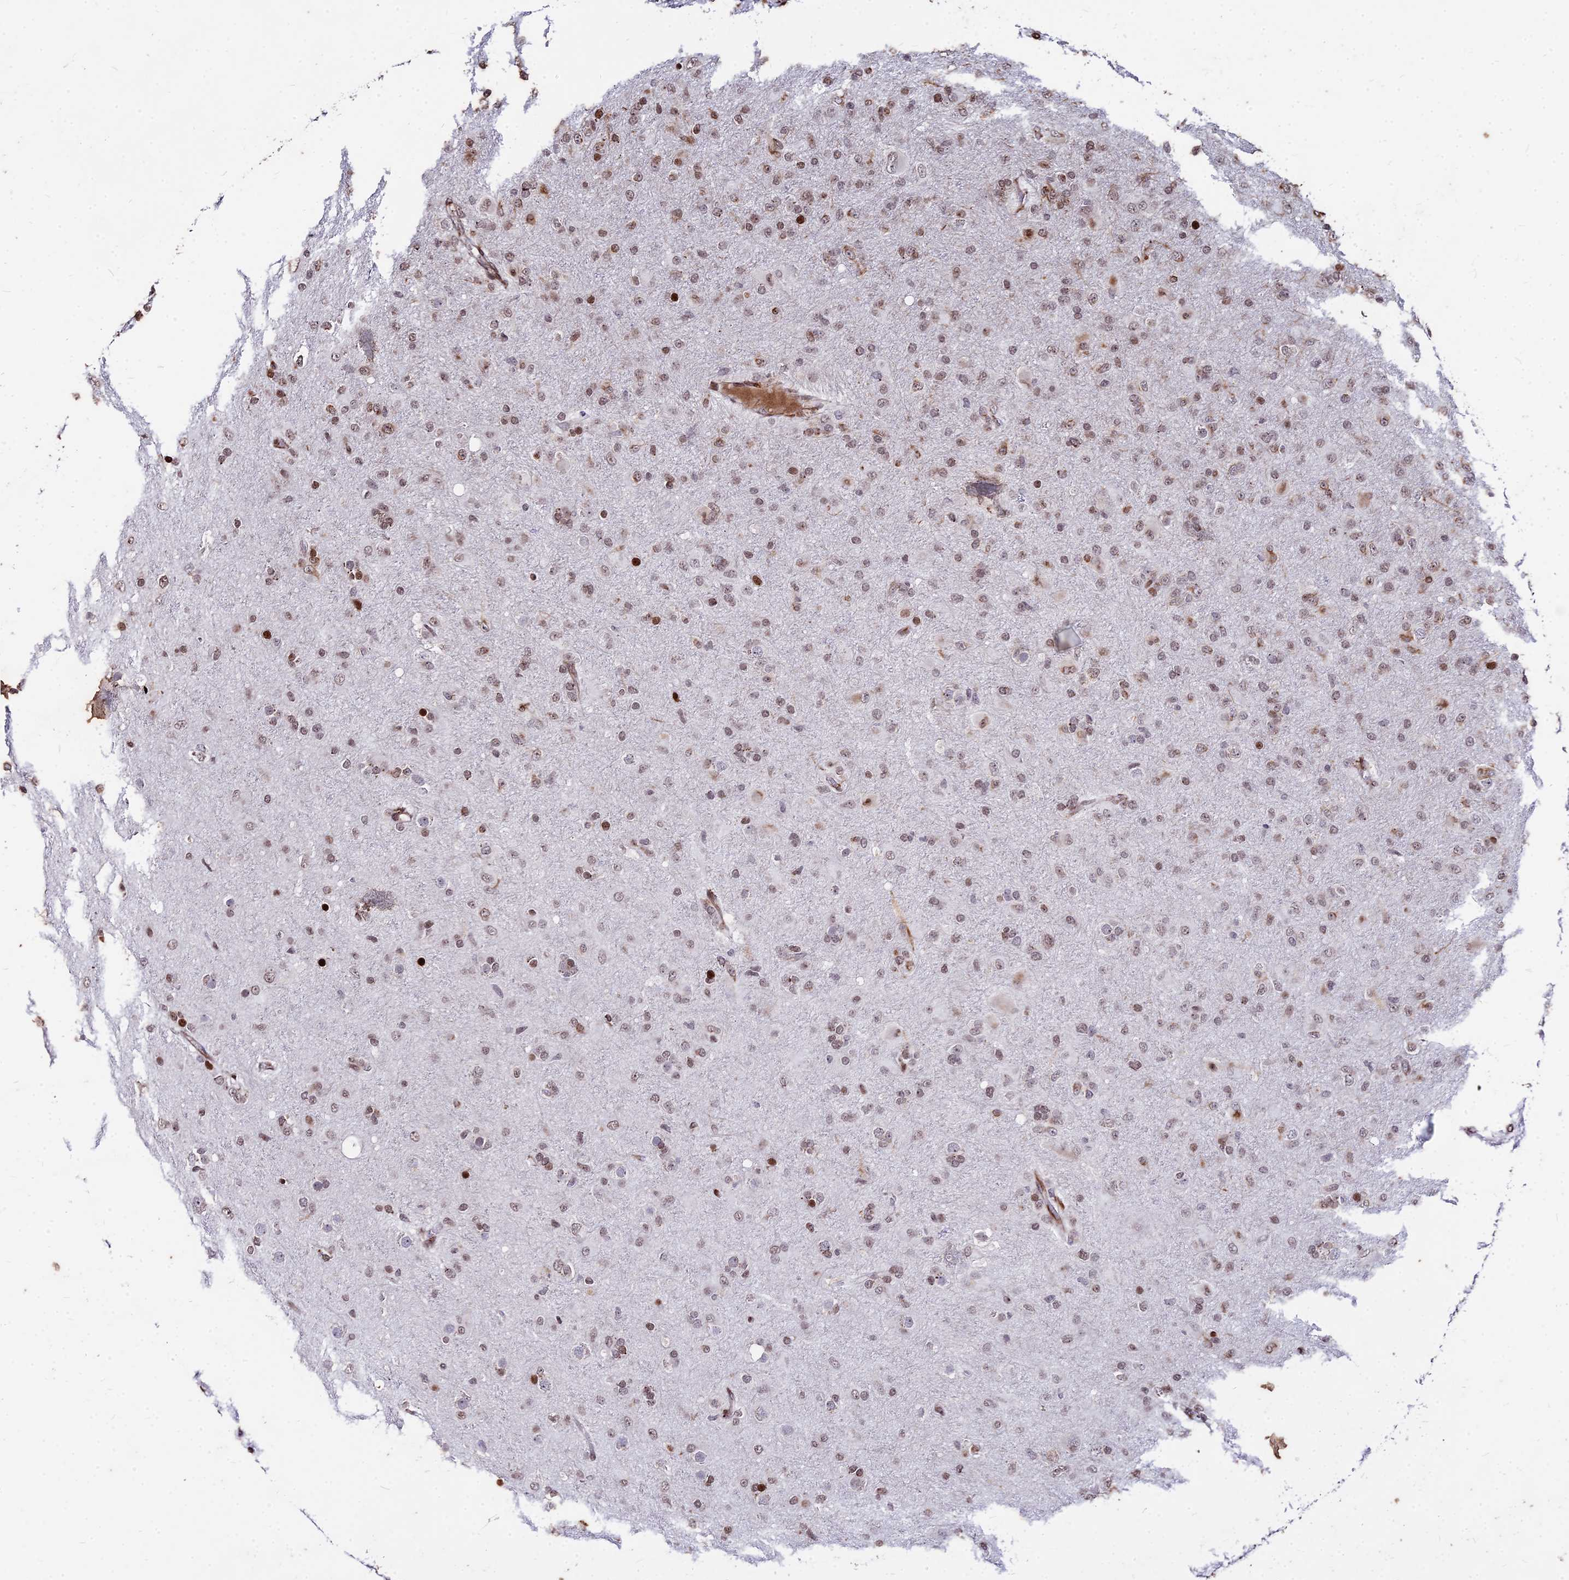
{"staining": {"intensity": "weak", "quantity": ">75%", "location": "nuclear"}, "tissue": "glioma", "cell_type": "Tumor cells", "image_type": "cancer", "snomed": [{"axis": "morphology", "description": "Glioma, malignant, Low grade"}, {"axis": "topography", "description": "Brain"}], "caption": "A brown stain shows weak nuclear expression of a protein in glioma tumor cells. Using DAB (3,3'-diaminobenzidine) (brown) and hematoxylin (blue) stains, captured at high magnification using brightfield microscopy.", "gene": "NYAP2", "patient": {"sex": "male", "age": 65}}